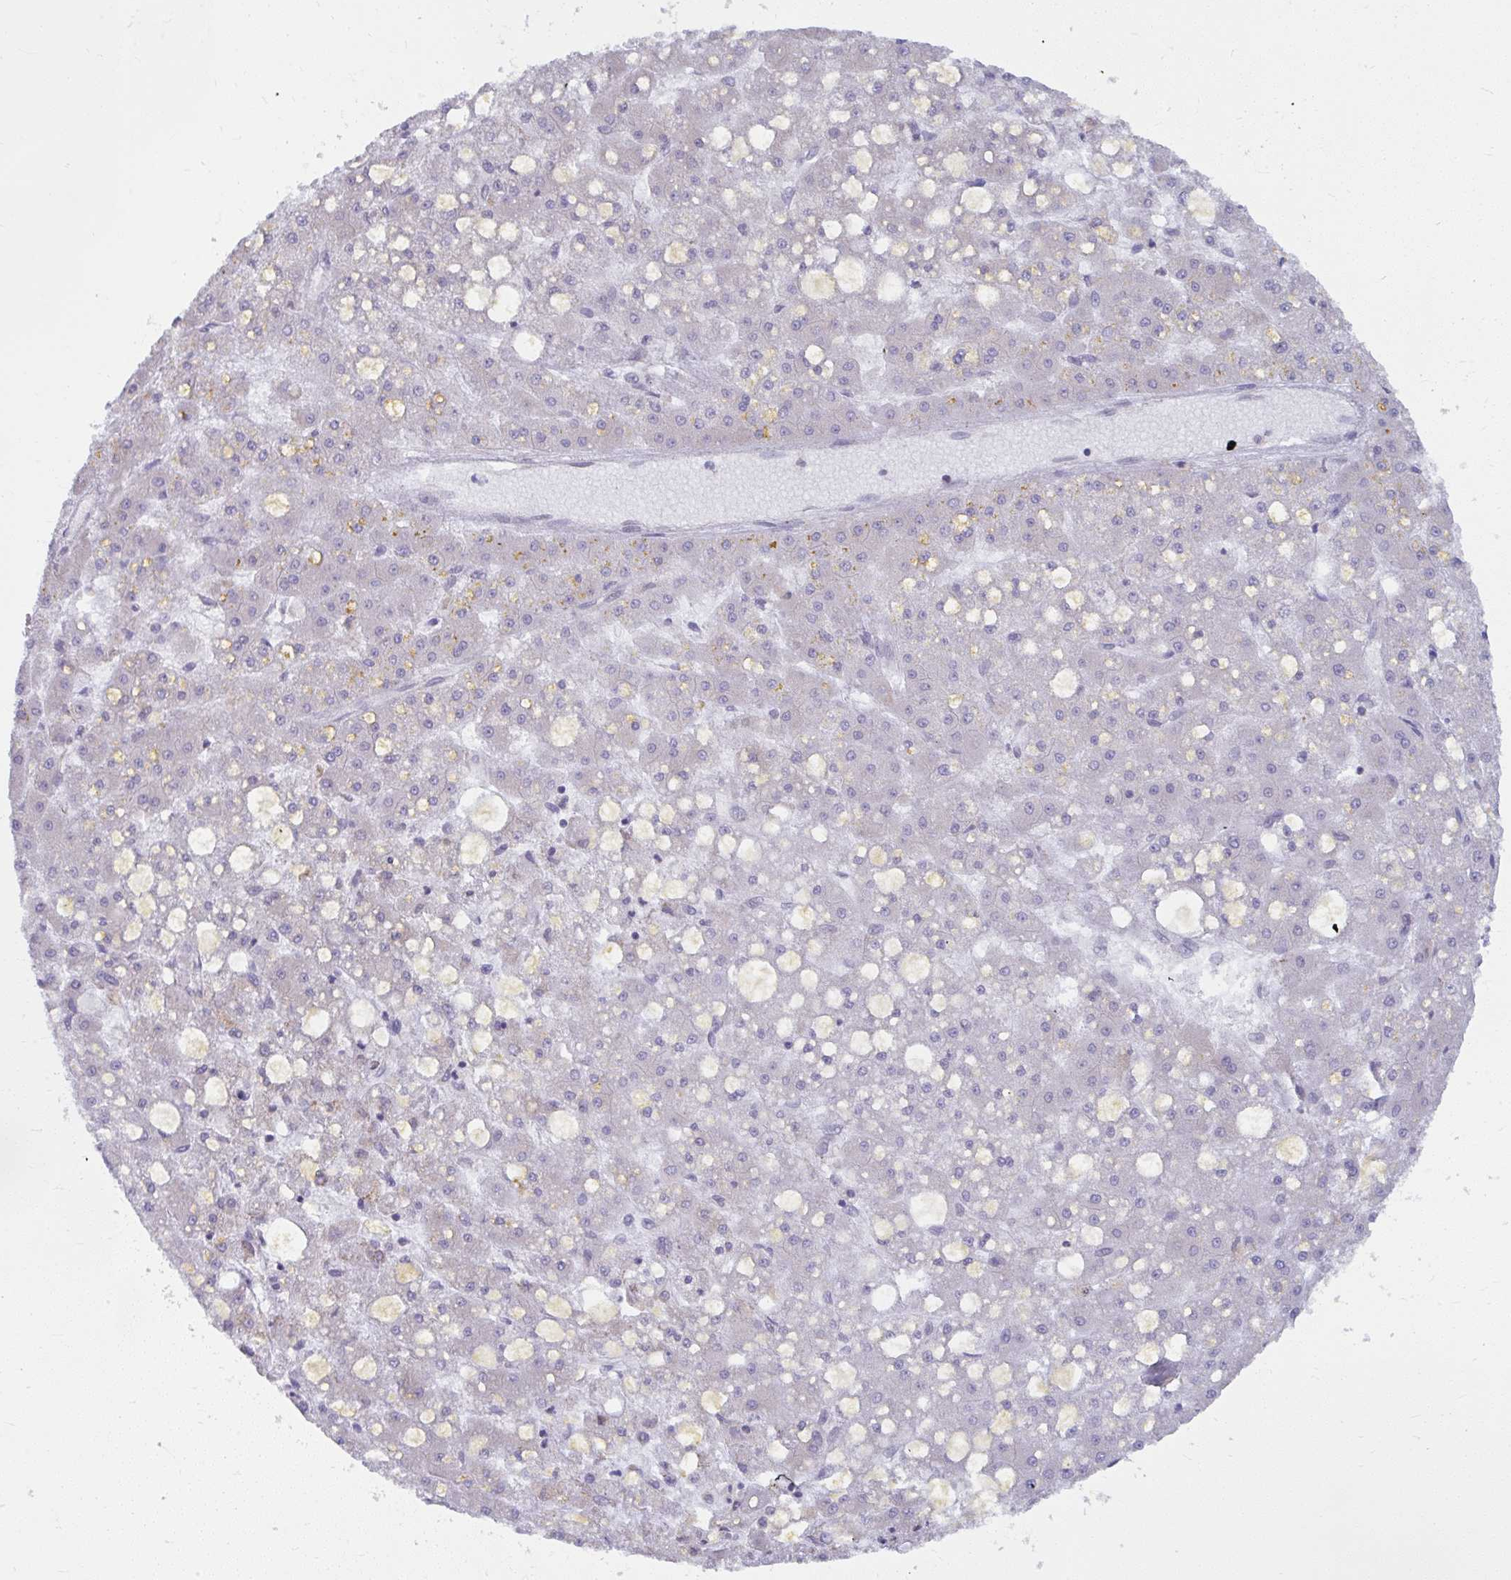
{"staining": {"intensity": "negative", "quantity": "none", "location": "none"}, "tissue": "liver cancer", "cell_type": "Tumor cells", "image_type": "cancer", "snomed": [{"axis": "morphology", "description": "Carcinoma, Hepatocellular, NOS"}, {"axis": "topography", "description": "Liver"}], "caption": "Immunohistochemical staining of liver hepatocellular carcinoma demonstrates no significant positivity in tumor cells.", "gene": "NMNAT1", "patient": {"sex": "male", "age": 67}}